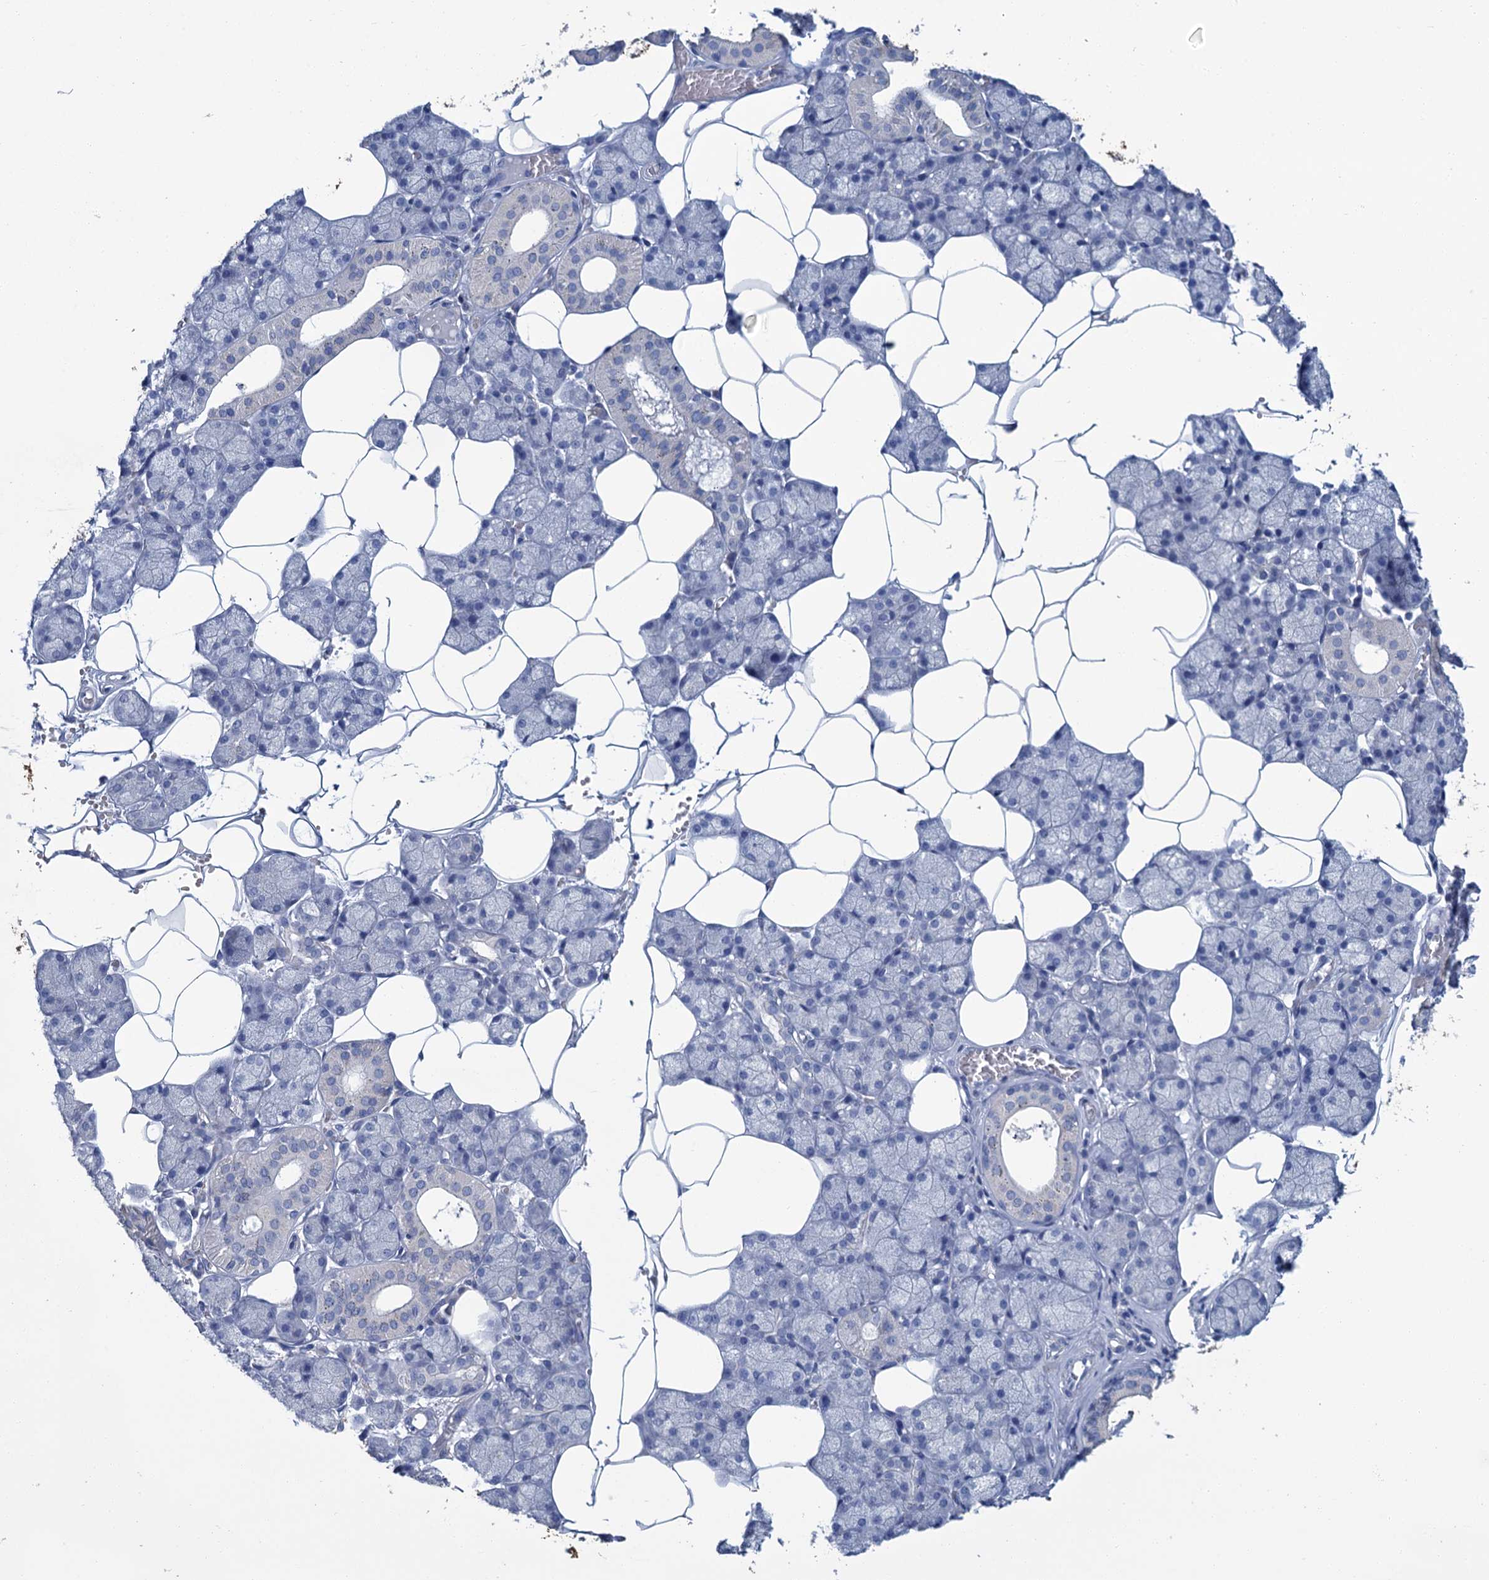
{"staining": {"intensity": "negative", "quantity": "none", "location": "none"}, "tissue": "salivary gland", "cell_type": "Glandular cells", "image_type": "normal", "snomed": [{"axis": "morphology", "description": "Normal tissue, NOS"}, {"axis": "topography", "description": "Salivary gland"}], "caption": "Immunohistochemistry histopathology image of benign salivary gland: salivary gland stained with DAB (3,3'-diaminobenzidine) displays no significant protein expression in glandular cells.", "gene": "SNCB", "patient": {"sex": "male", "age": 62}}